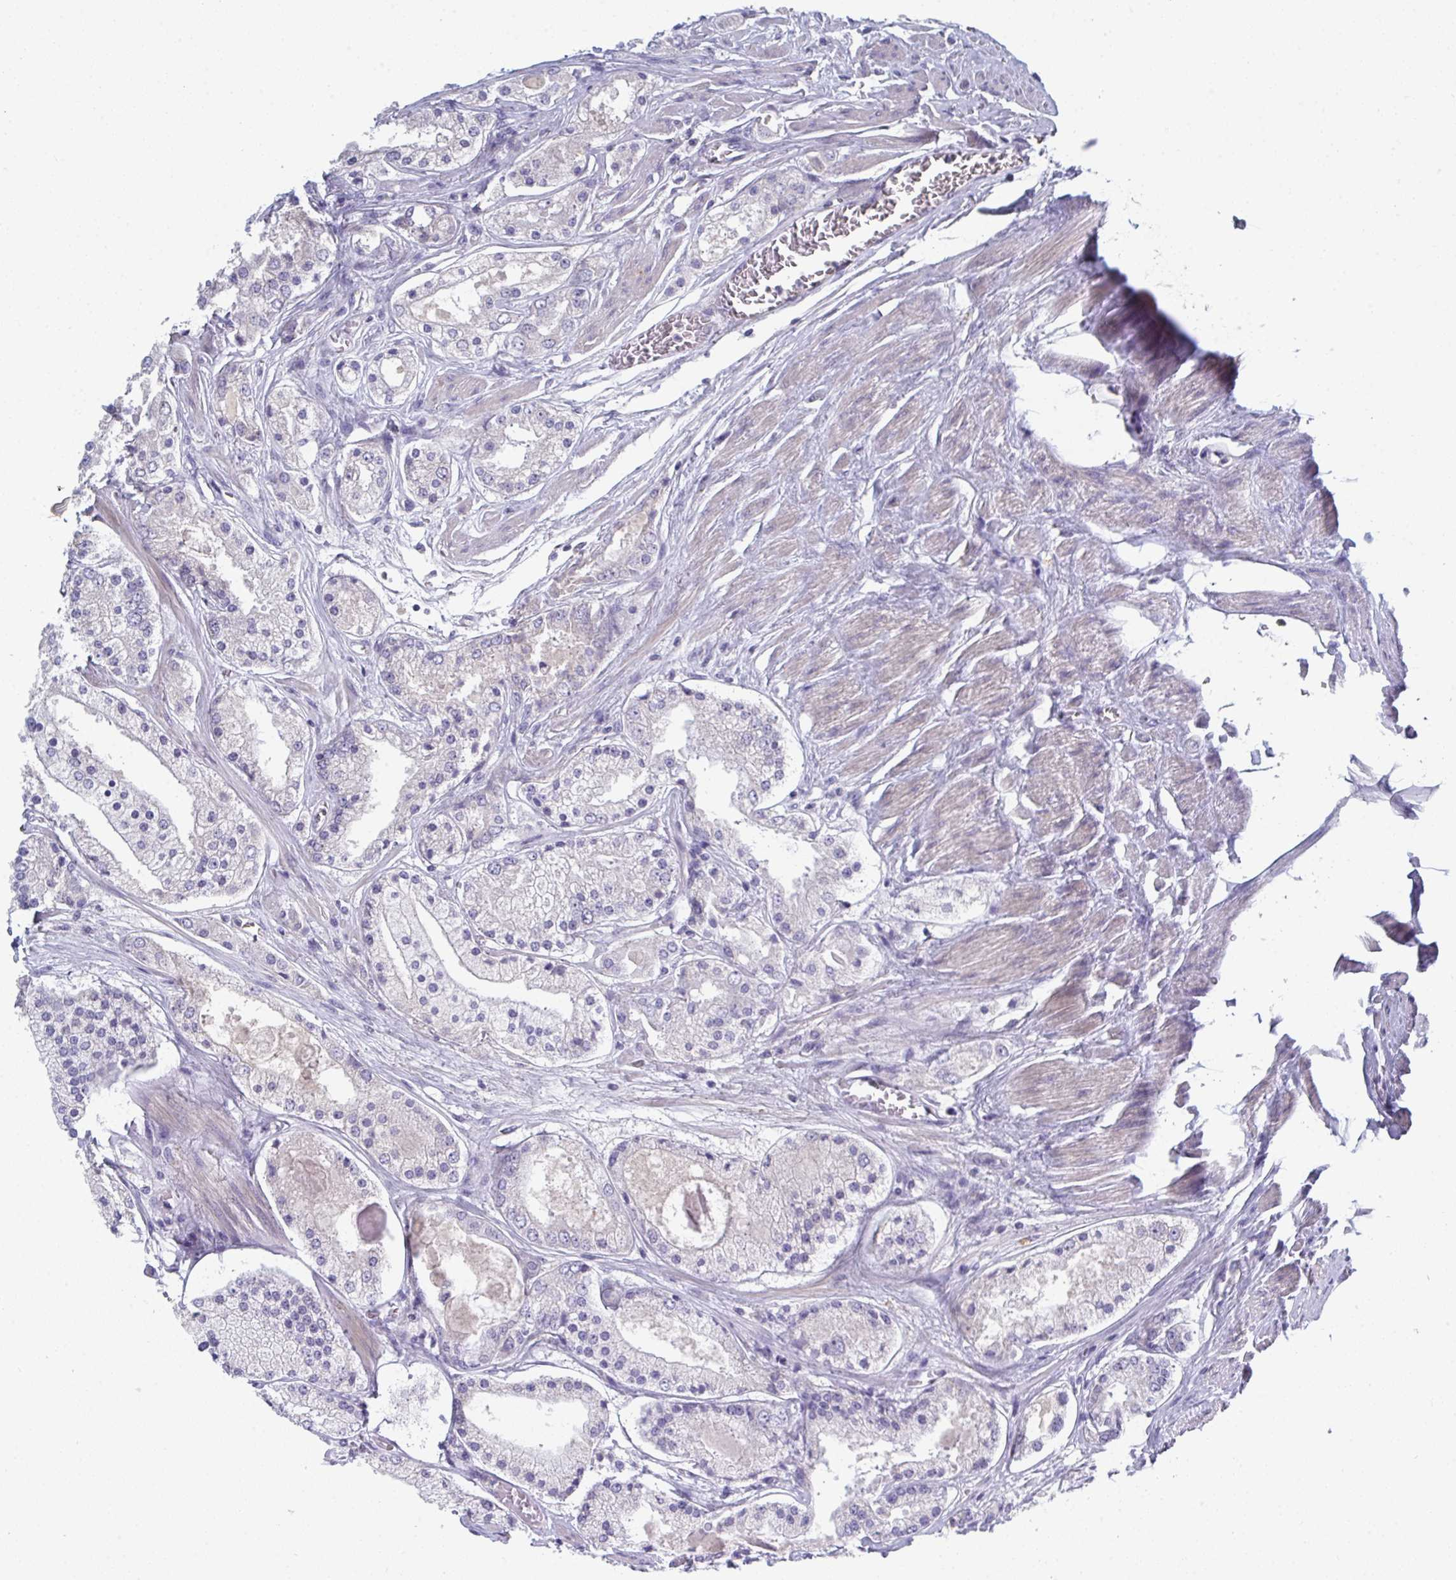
{"staining": {"intensity": "negative", "quantity": "none", "location": "none"}, "tissue": "prostate cancer", "cell_type": "Tumor cells", "image_type": "cancer", "snomed": [{"axis": "morphology", "description": "Adenocarcinoma, High grade"}, {"axis": "topography", "description": "Prostate"}], "caption": "Tumor cells show no significant positivity in prostate cancer (high-grade adenocarcinoma).", "gene": "HGFAC", "patient": {"sex": "male", "age": 67}}